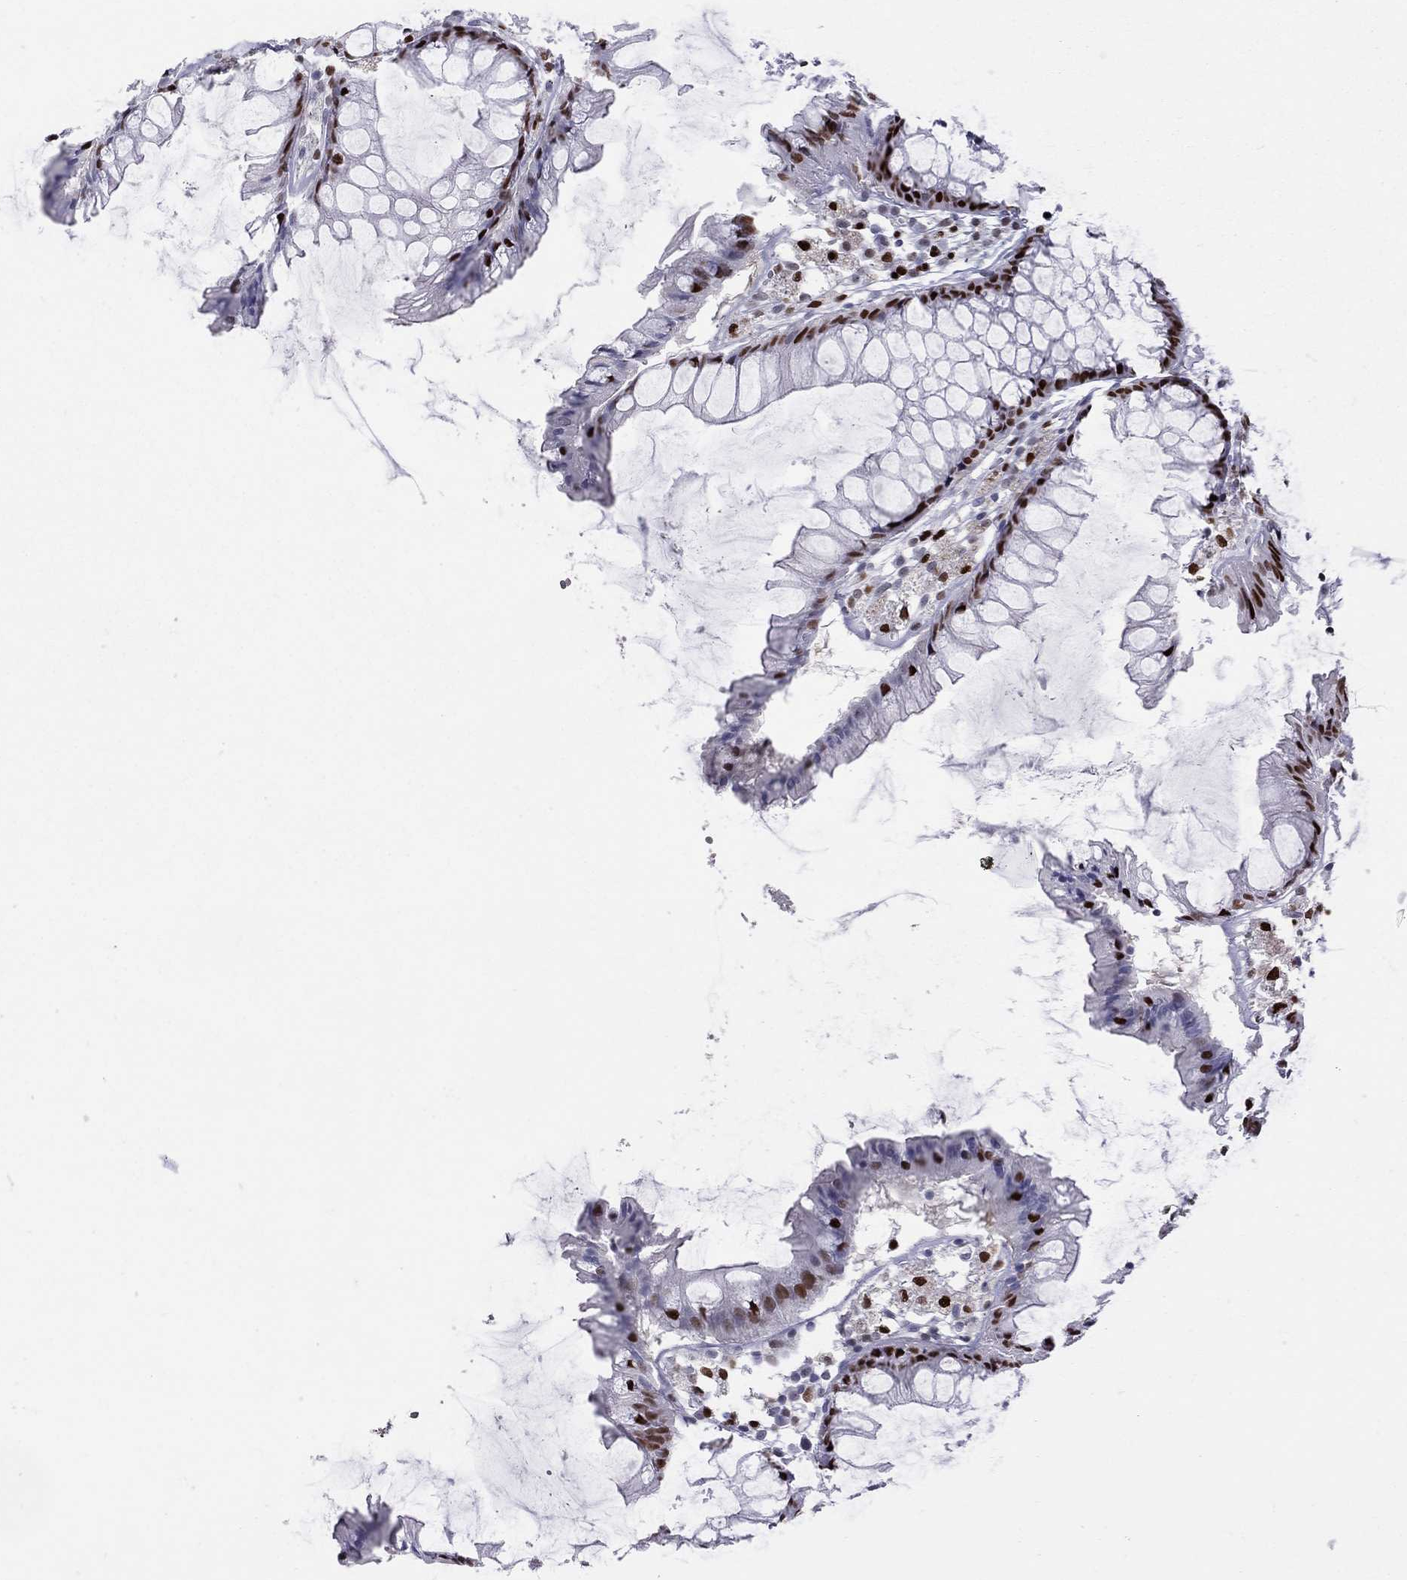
{"staining": {"intensity": "negative", "quantity": "none", "location": "none"}, "tissue": "colon", "cell_type": "Endothelial cells", "image_type": "normal", "snomed": [{"axis": "morphology", "description": "Normal tissue, NOS"}, {"axis": "morphology", "description": "Adenocarcinoma, NOS"}, {"axis": "topography", "description": "Colon"}], "caption": "This is an immunohistochemistry (IHC) image of normal colon. There is no staining in endothelial cells.", "gene": "PCGF3", "patient": {"sex": "male", "age": 65}}